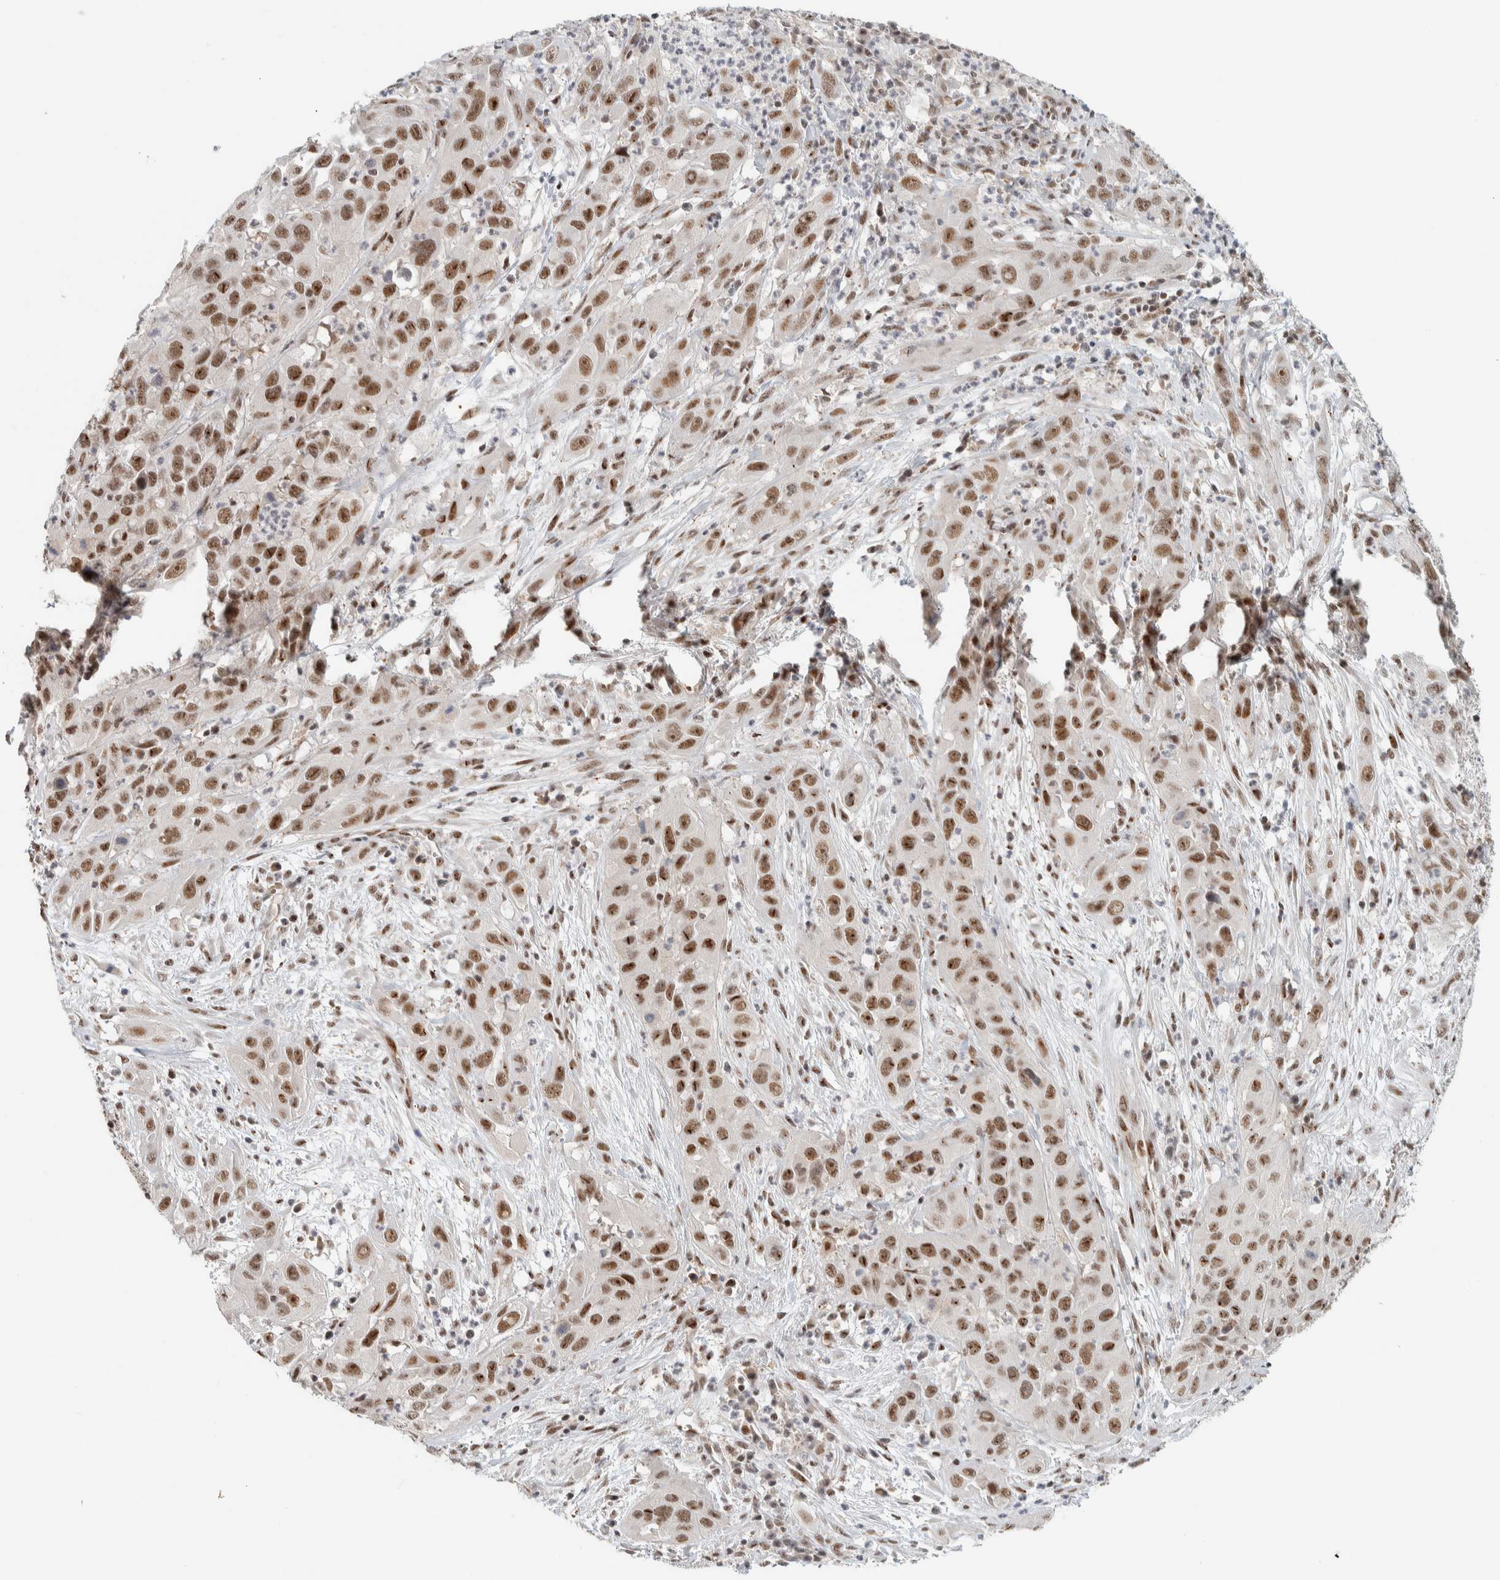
{"staining": {"intensity": "strong", "quantity": ">75%", "location": "nuclear"}, "tissue": "cervical cancer", "cell_type": "Tumor cells", "image_type": "cancer", "snomed": [{"axis": "morphology", "description": "Squamous cell carcinoma, NOS"}, {"axis": "topography", "description": "Cervix"}], "caption": "Immunohistochemical staining of human squamous cell carcinoma (cervical) exhibits high levels of strong nuclear protein positivity in about >75% of tumor cells. (Stains: DAB in brown, nuclei in blue, Microscopy: brightfield microscopy at high magnification).", "gene": "ZBTB2", "patient": {"sex": "female", "age": 32}}